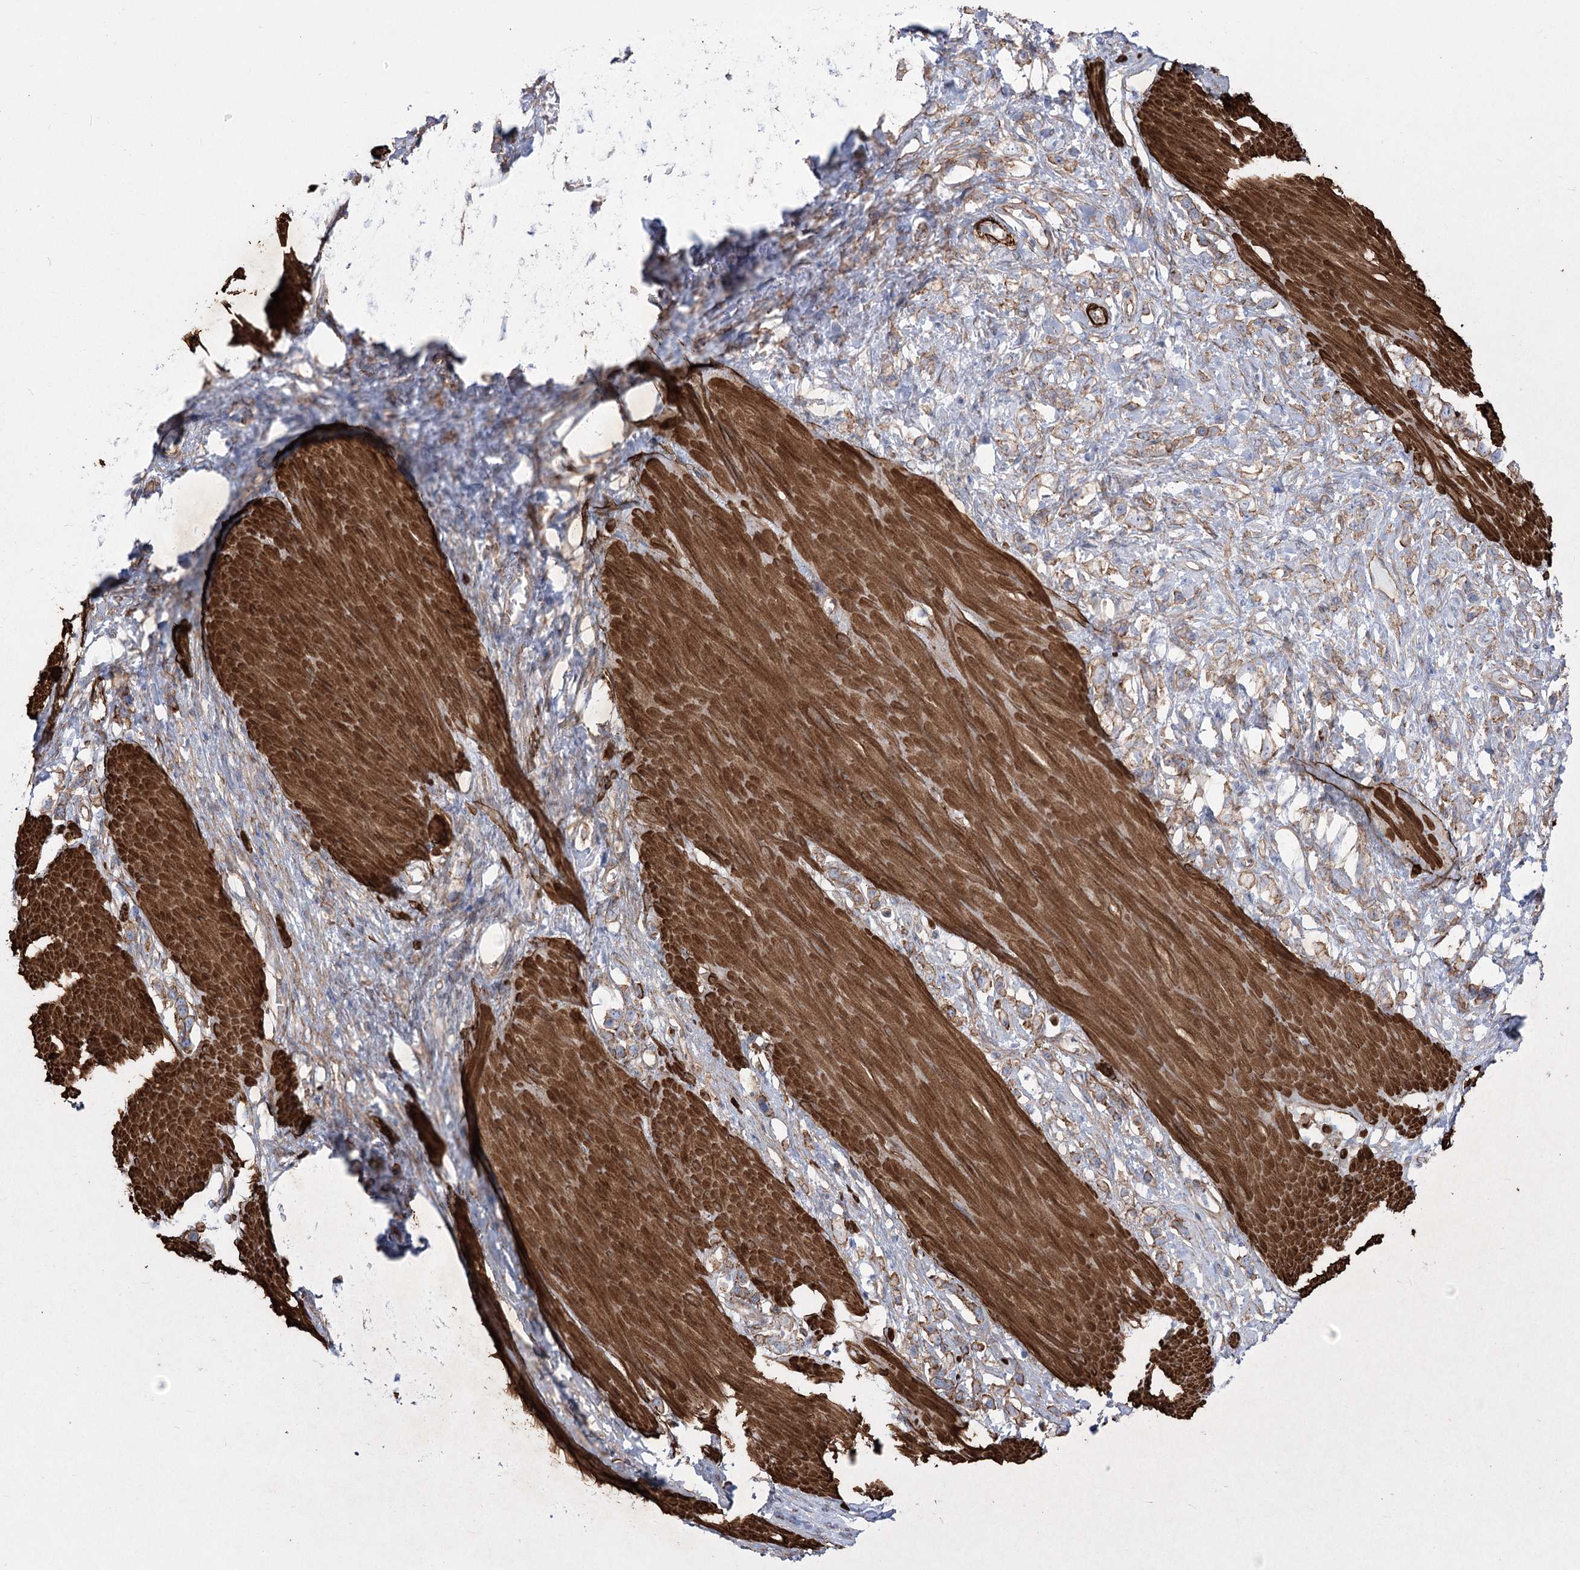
{"staining": {"intensity": "moderate", "quantity": "25%-75%", "location": "cytoplasmic/membranous"}, "tissue": "stomach cancer", "cell_type": "Tumor cells", "image_type": "cancer", "snomed": [{"axis": "morphology", "description": "Adenocarcinoma, NOS"}, {"axis": "topography", "description": "Stomach"}], "caption": "Protein expression analysis of adenocarcinoma (stomach) shows moderate cytoplasmic/membranous staining in approximately 25%-75% of tumor cells.", "gene": "PLEKHA5", "patient": {"sex": "female", "age": 65}}